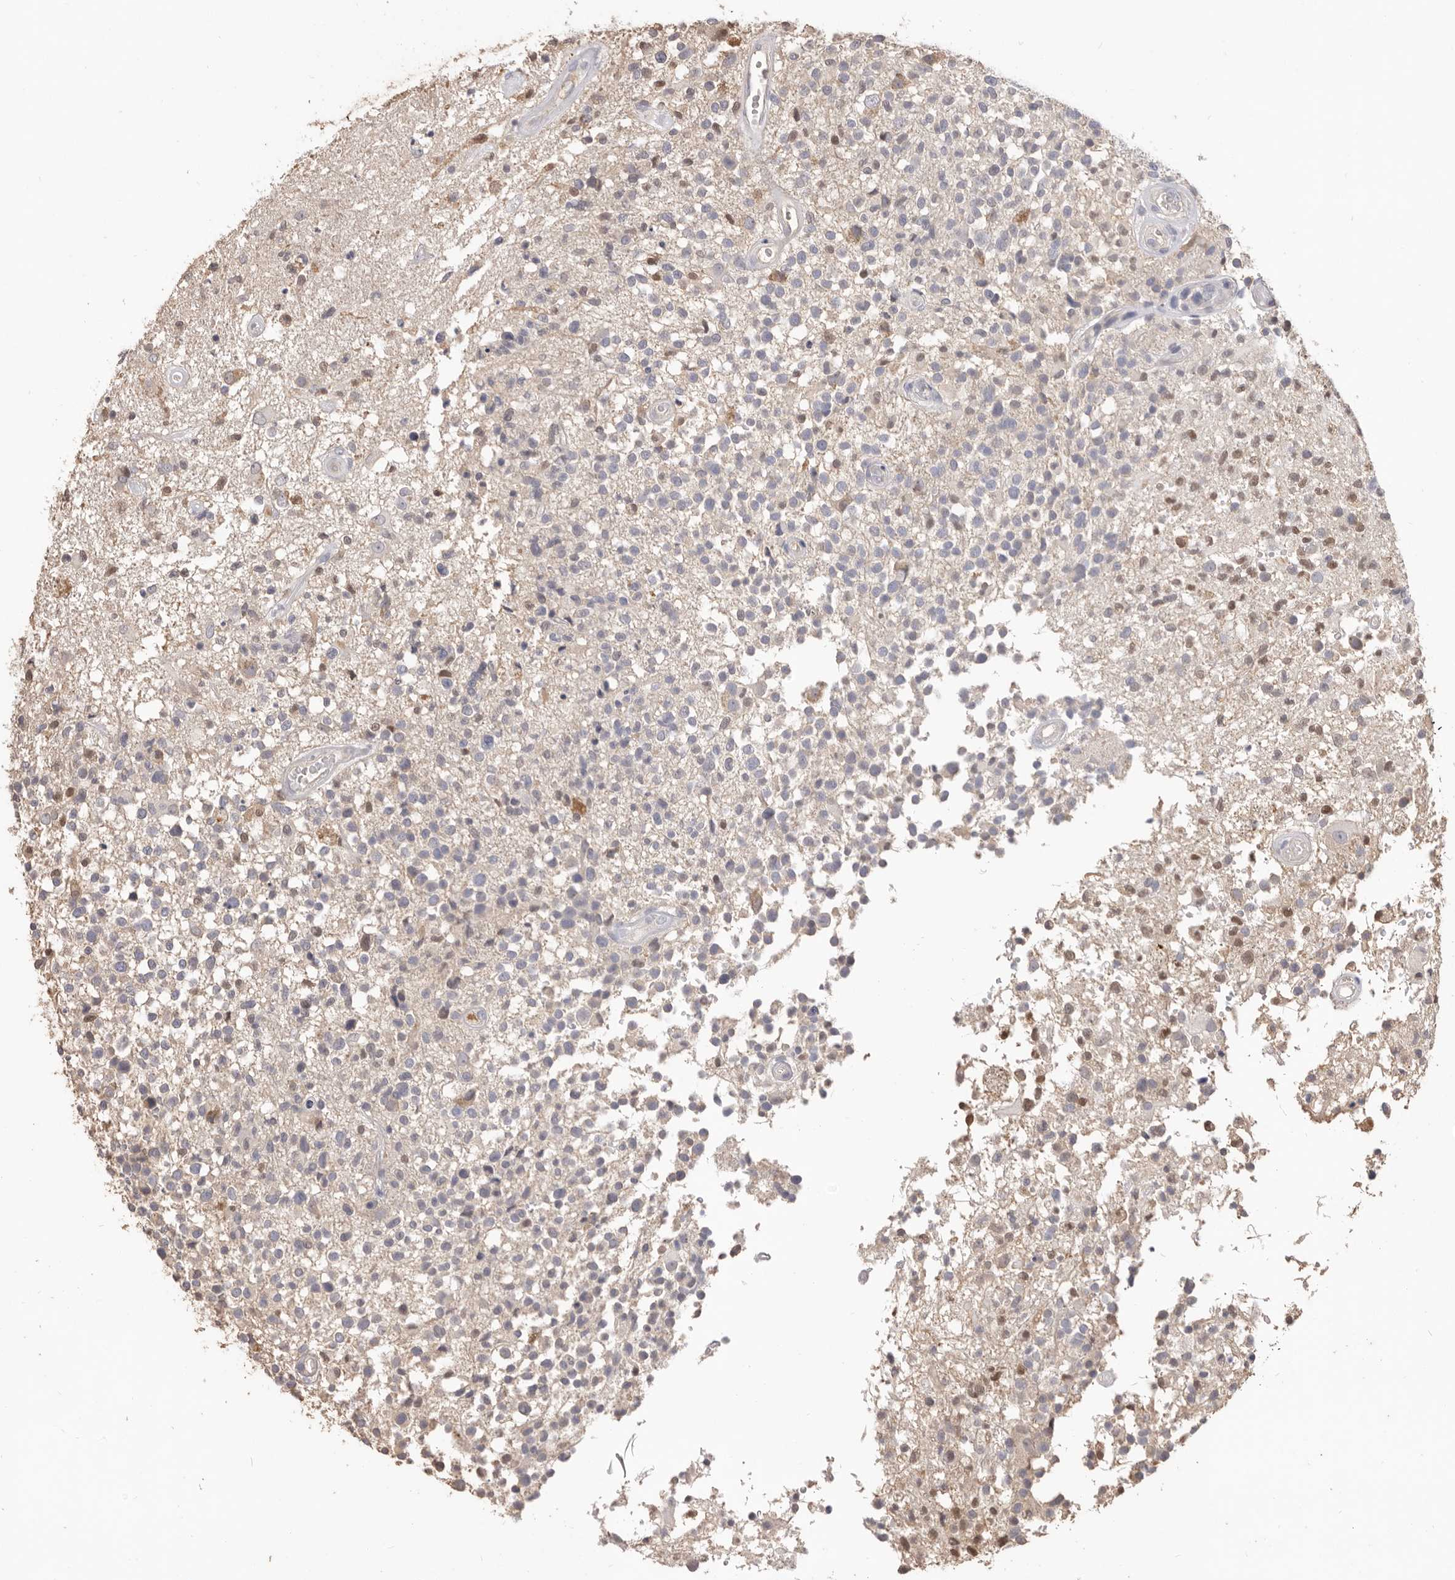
{"staining": {"intensity": "negative", "quantity": "none", "location": "none"}, "tissue": "glioma", "cell_type": "Tumor cells", "image_type": "cancer", "snomed": [{"axis": "morphology", "description": "Glioma, malignant, High grade"}, {"axis": "morphology", "description": "Glioblastoma, NOS"}, {"axis": "topography", "description": "Brain"}], "caption": "Immunohistochemistry micrograph of human glioblastoma stained for a protein (brown), which reveals no staining in tumor cells.", "gene": "HCAR2", "patient": {"sex": "male", "age": 60}}